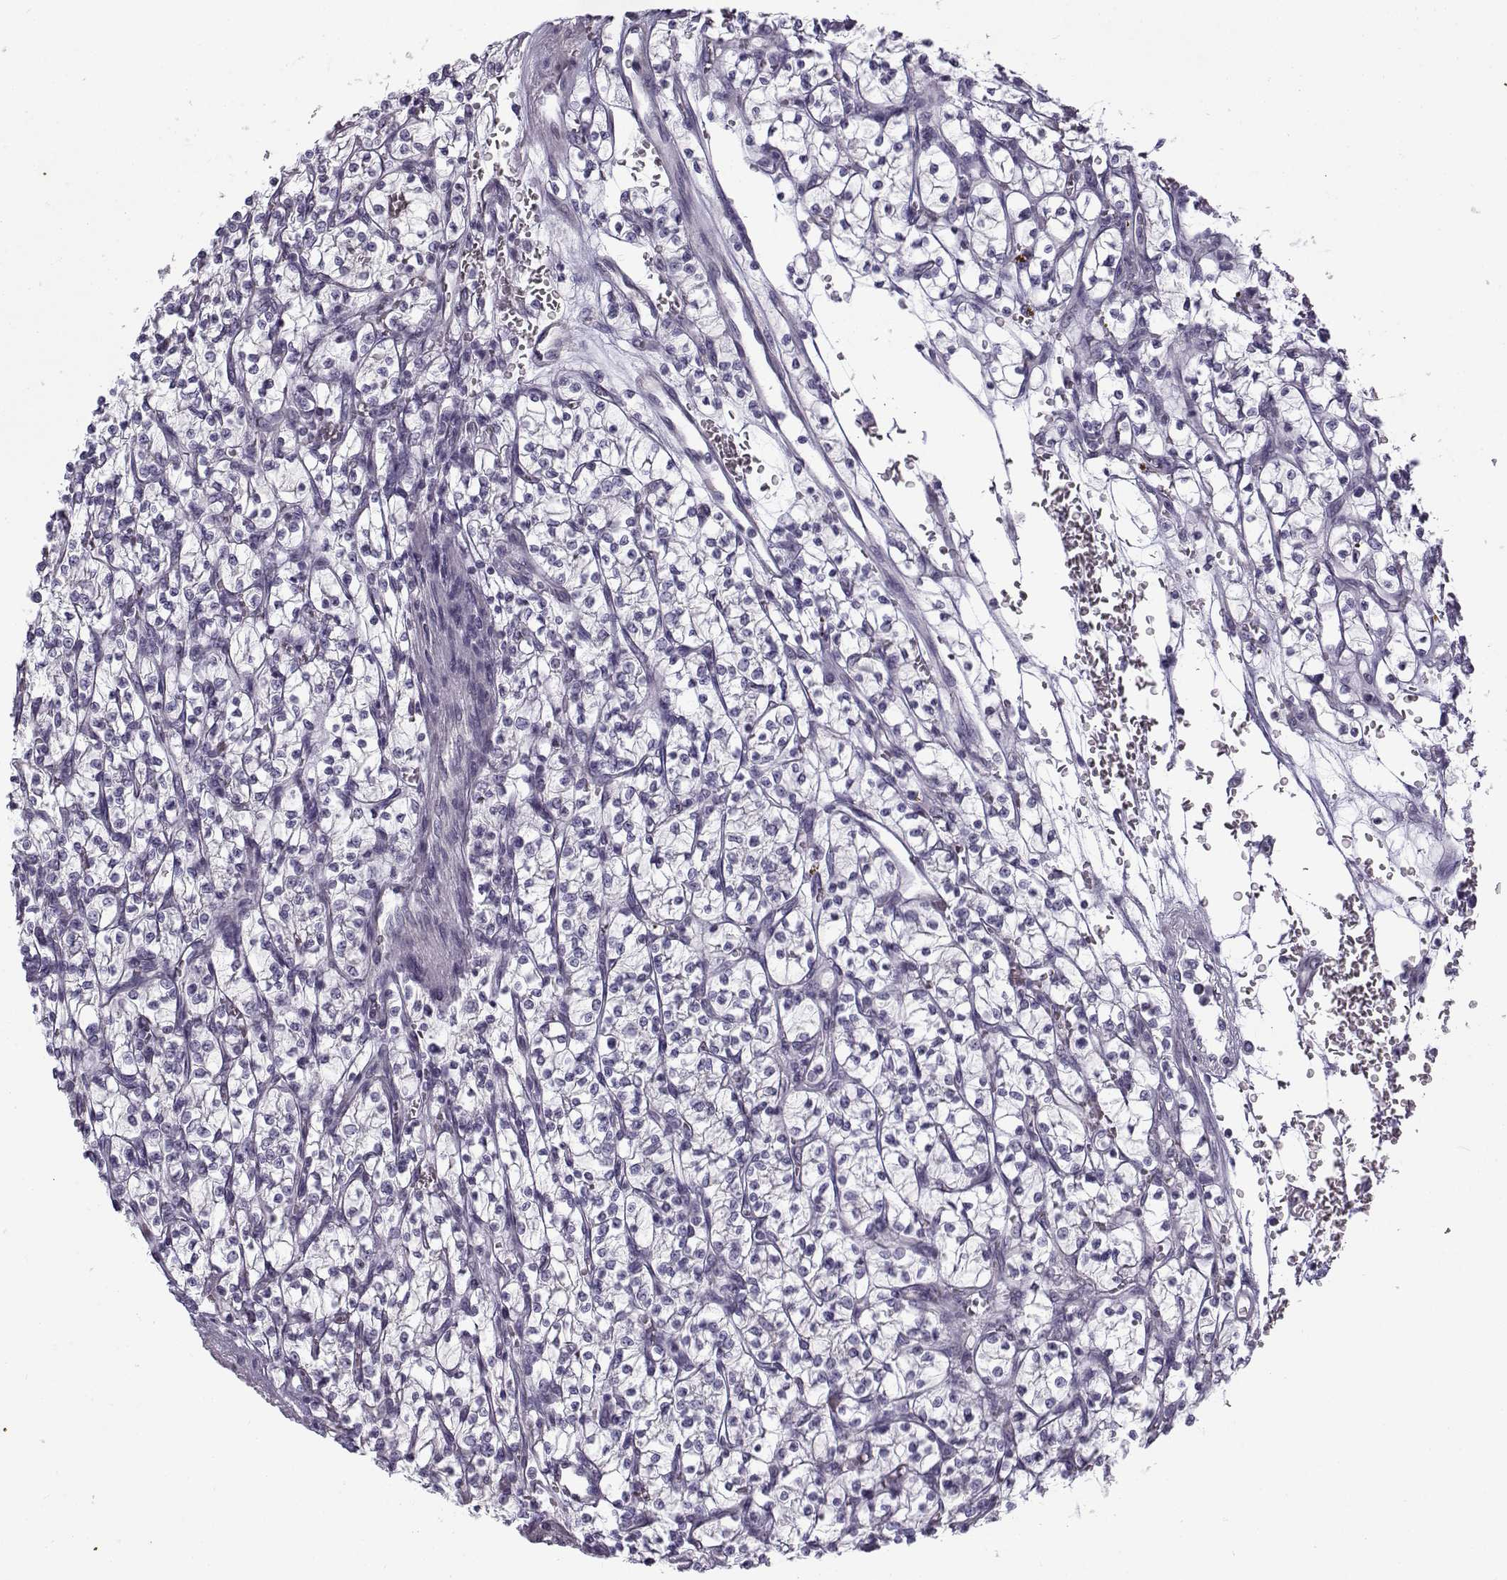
{"staining": {"intensity": "negative", "quantity": "none", "location": "none"}, "tissue": "renal cancer", "cell_type": "Tumor cells", "image_type": "cancer", "snomed": [{"axis": "morphology", "description": "Adenocarcinoma, NOS"}, {"axis": "topography", "description": "Kidney"}], "caption": "Immunohistochemical staining of human renal cancer displays no significant positivity in tumor cells. (DAB (3,3'-diaminobenzidine) IHC visualized using brightfield microscopy, high magnification).", "gene": "TEX55", "patient": {"sex": "female", "age": 64}}